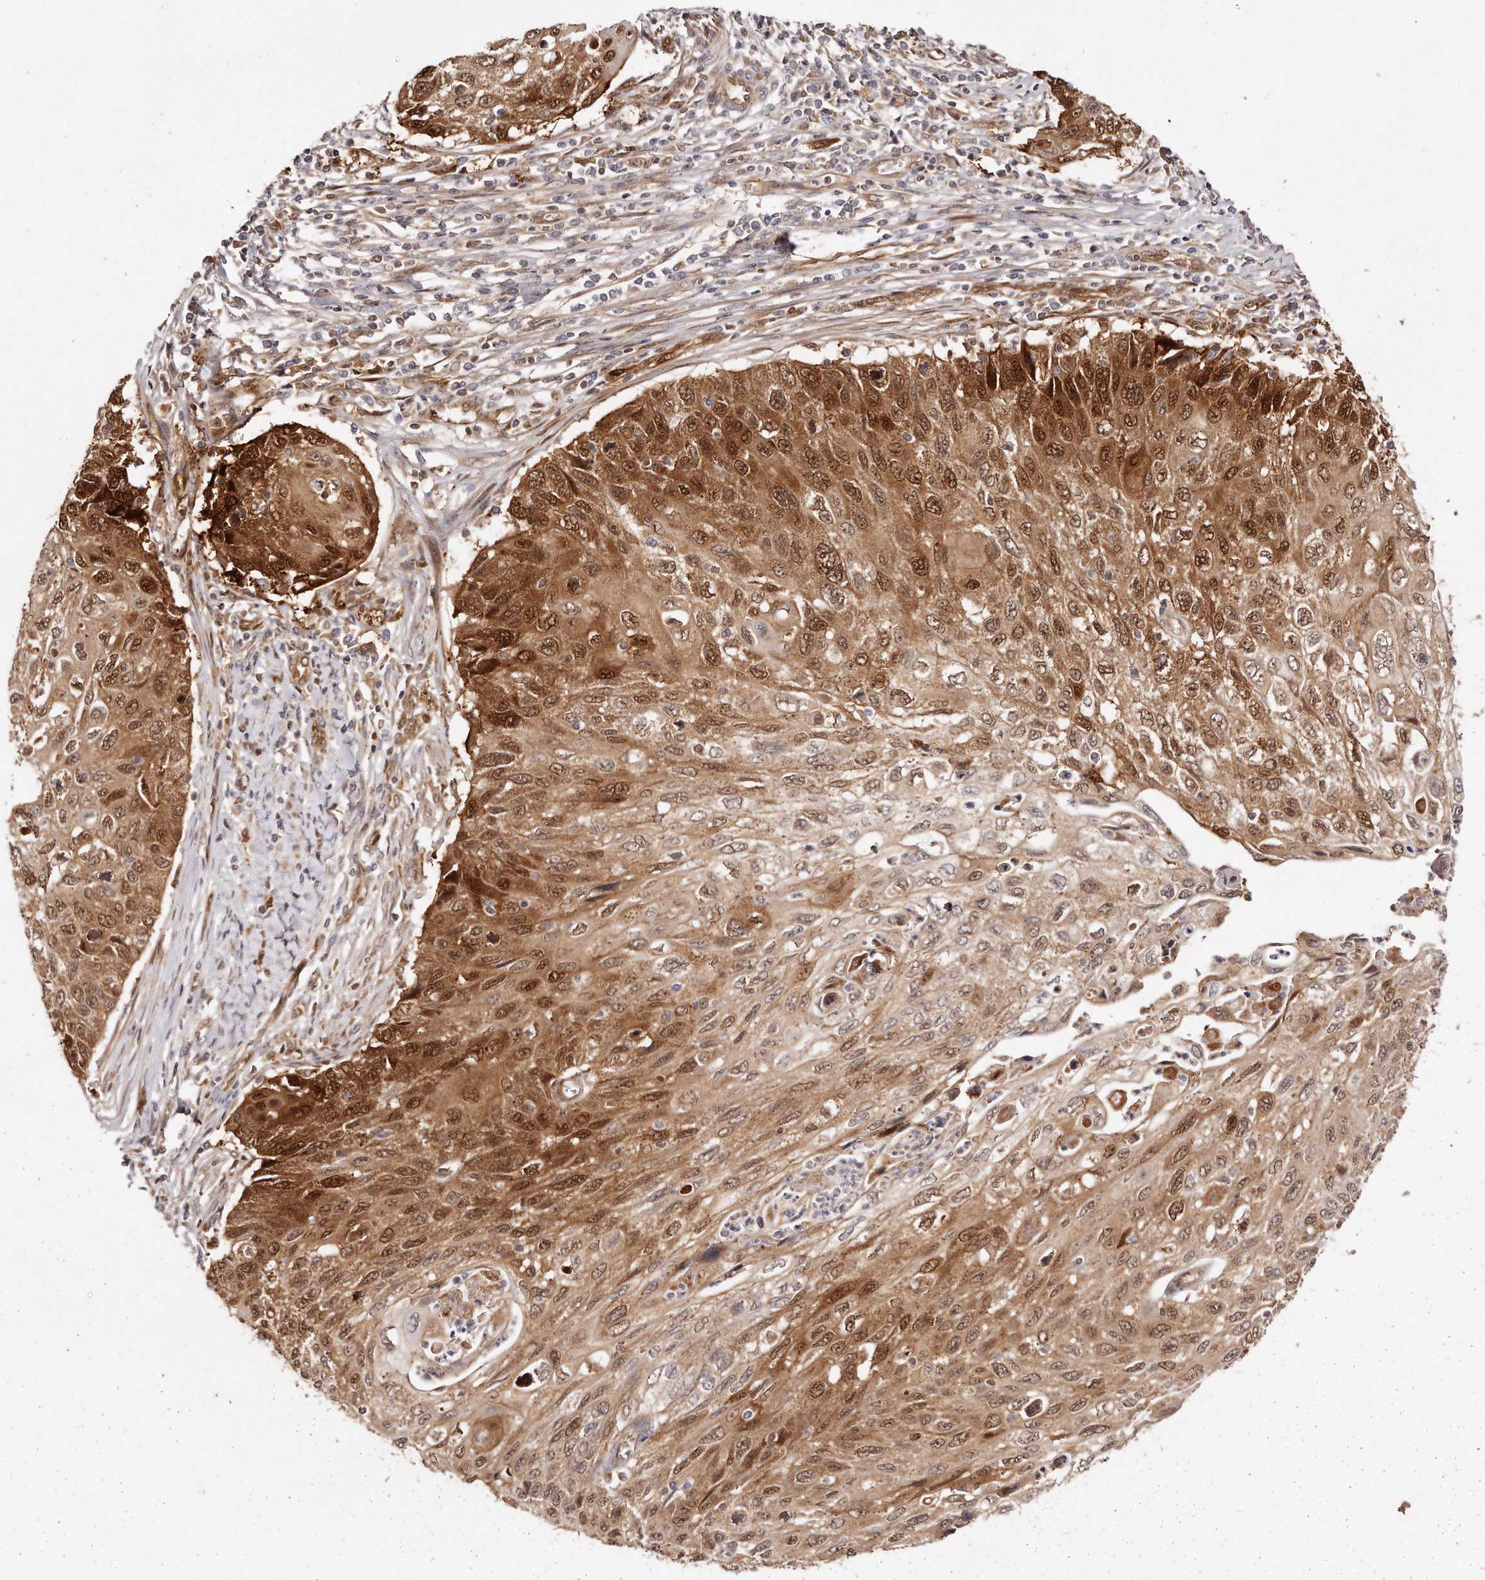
{"staining": {"intensity": "strong", "quantity": ">75%", "location": "cytoplasmic/membranous,nuclear"}, "tissue": "cervical cancer", "cell_type": "Tumor cells", "image_type": "cancer", "snomed": [{"axis": "morphology", "description": "Squamous cell carcinoma, NOS"}, {"axis": "topography", "description": "Cervix"}], "caption": "Immunohistochemical staining of cervical cancer (squamous cell carcinoma) displays high levels of strong cytoplasmic/membranous and nuclear staining in approximately >75% of tumor cells.", "gene": "GBP4", "patient": {"sex": "female", "age": 70}}